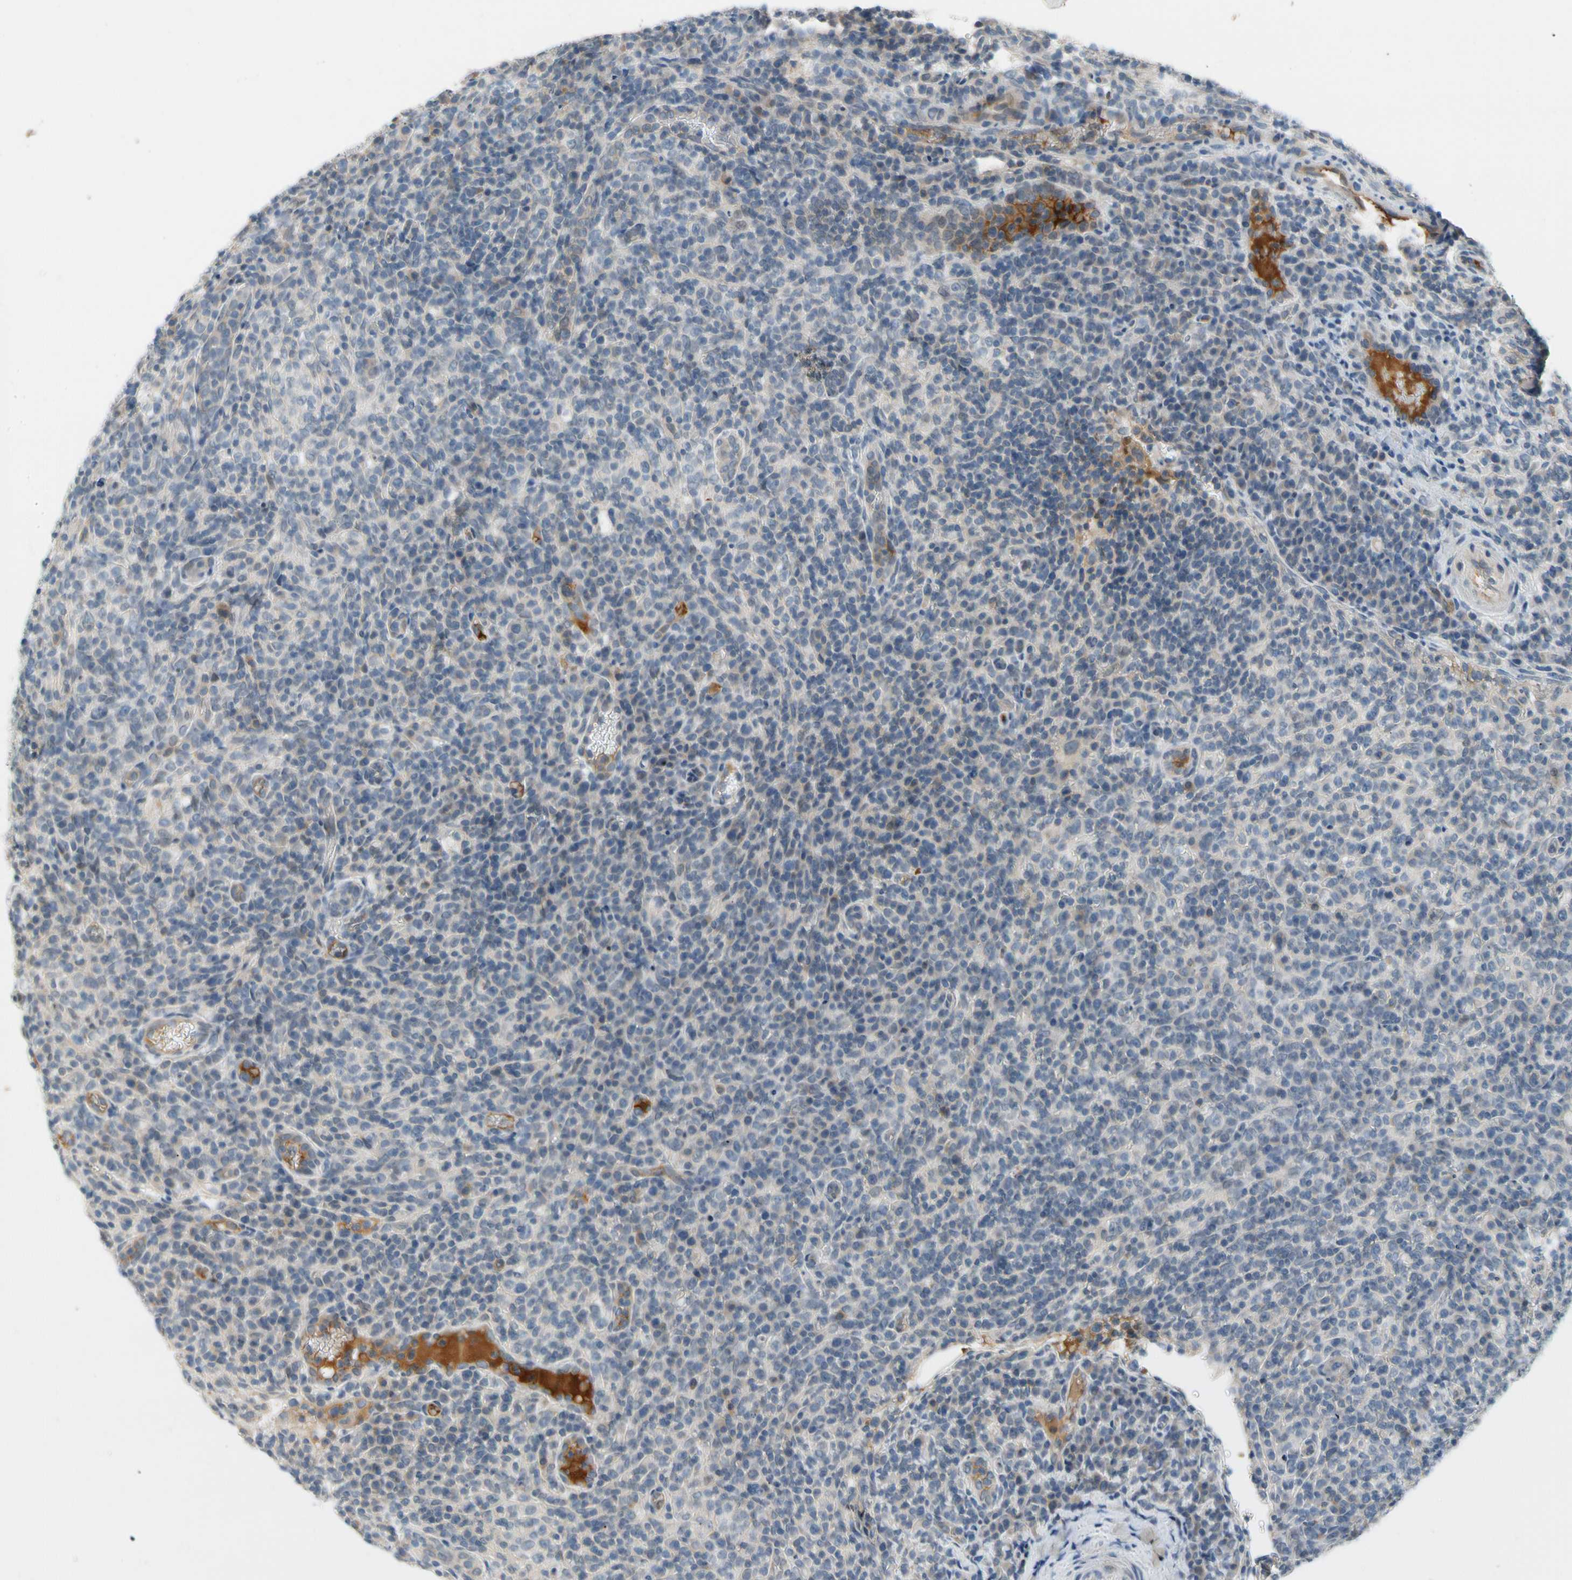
{"staining": {"intensity": "negative", "quantity": "none", "location": "none"}, "tissue": "lymphoma", "cell_type": "Tumor cells", "image_type": "cancer", "snomed": [{"axis": "morphology", "description": "Malignant lymphoma, non-Hodgkin's type, High grade"}, {"axis": "topography", "description": "Lymph node"}], "caption": "A high-resolution histopathology image shows immunohistochemistry staining of lymphoma, which demonstrates no significant expression in tumor cells. The staining is performed using DAB (3,3'-diaminobenzidine) brown chromogen with nuclei counter-stained in using hematoxylin.", "gene": "CNDP1", "patient": {"sex": "female", "age": 76}}